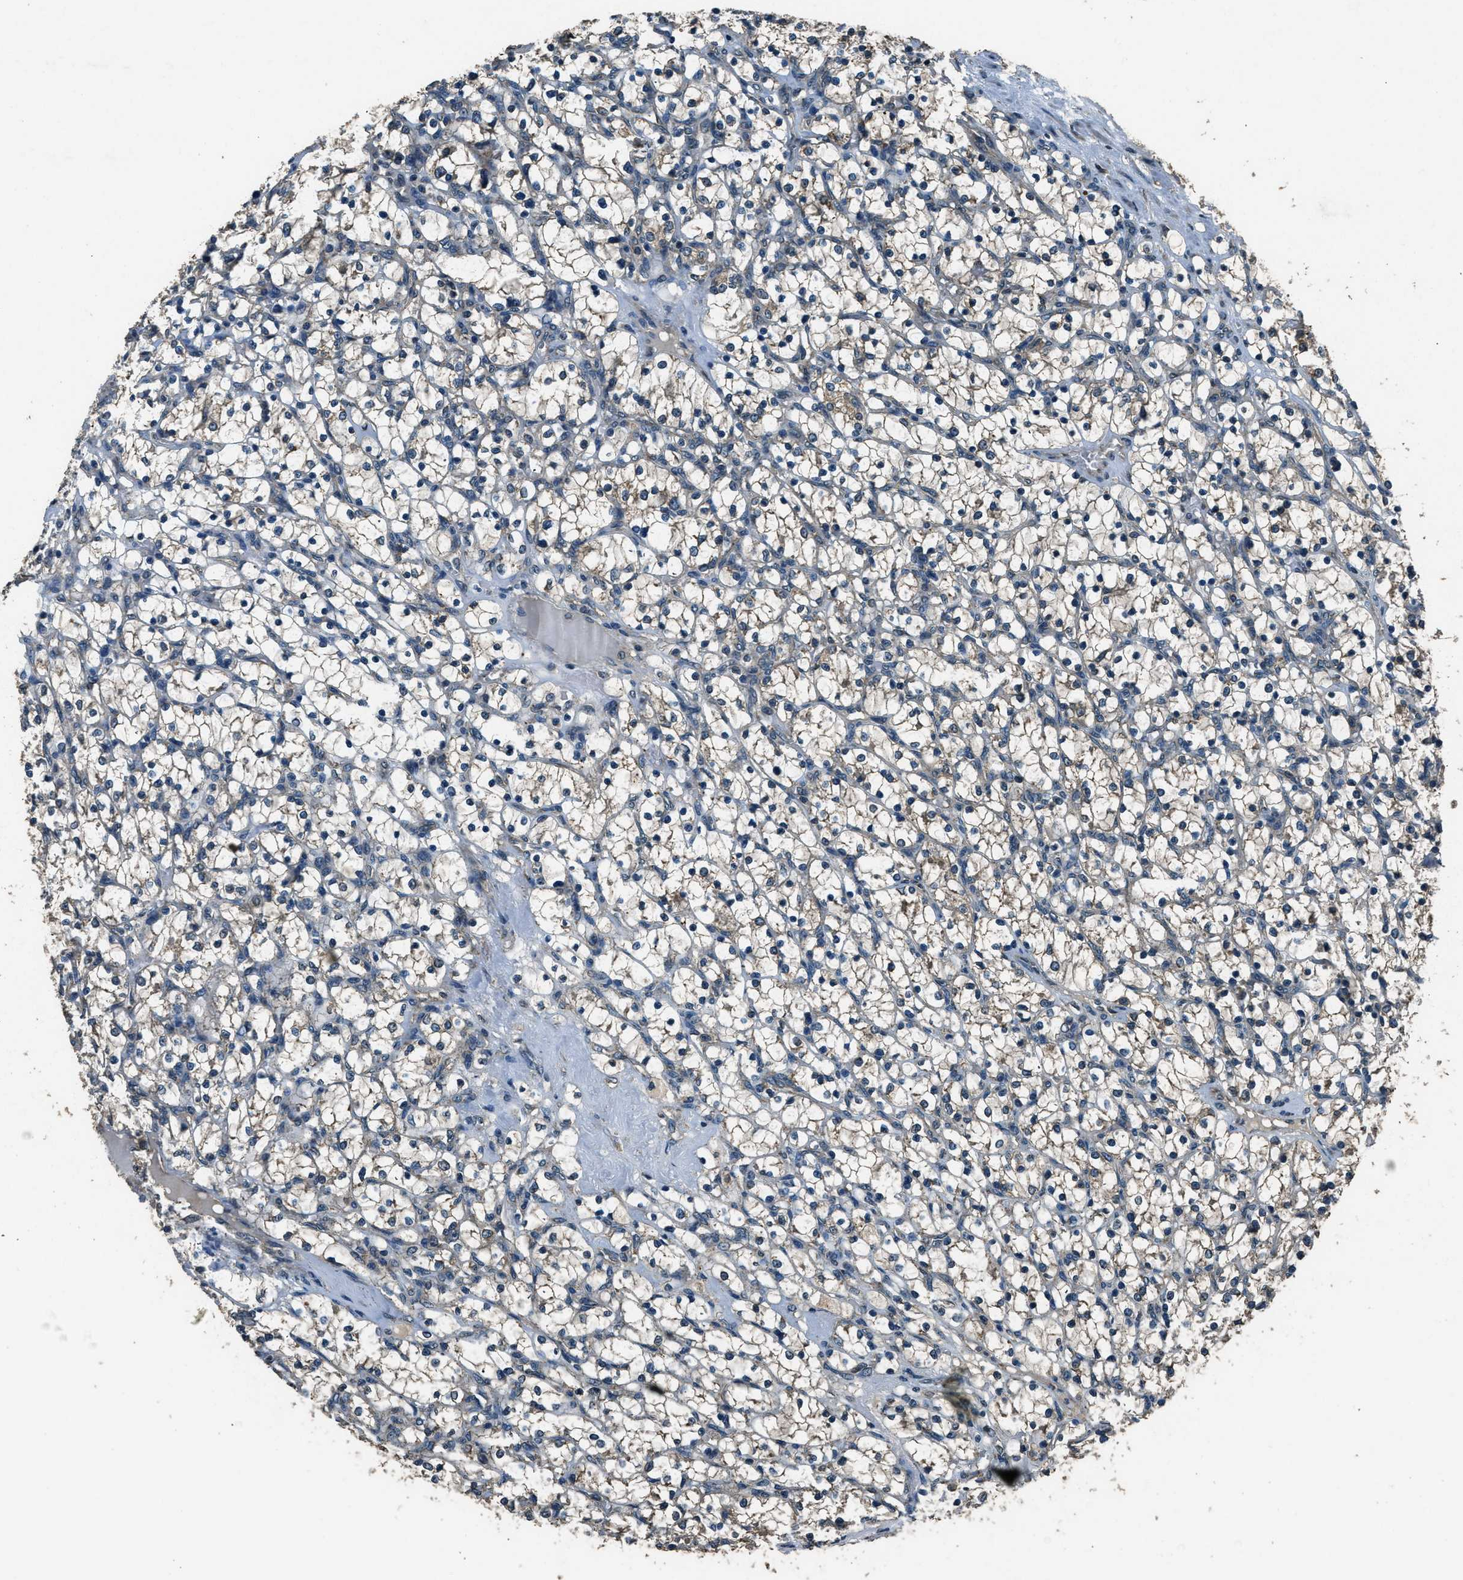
{"staining": {"intensity": "negative", "quantity": "none", "location": "none"}, "tissue": "renal cancer", "cell_type": "Tumor cells", "image_type": "cancer", "snomed": [{"axis": "morphology", "description": "Adenocarcinoma, NOS"}, {"axis": "topography", "description": "Kidney"}], "caption": "Tumor cells show no significant protein staining in renal adenocarcinoma. (Brightfield microscopy of DAB immunohistochemistry (IHC) at high magnification).", "gene": "SALL3", "patient": {"sex": "female", "age": 69}}